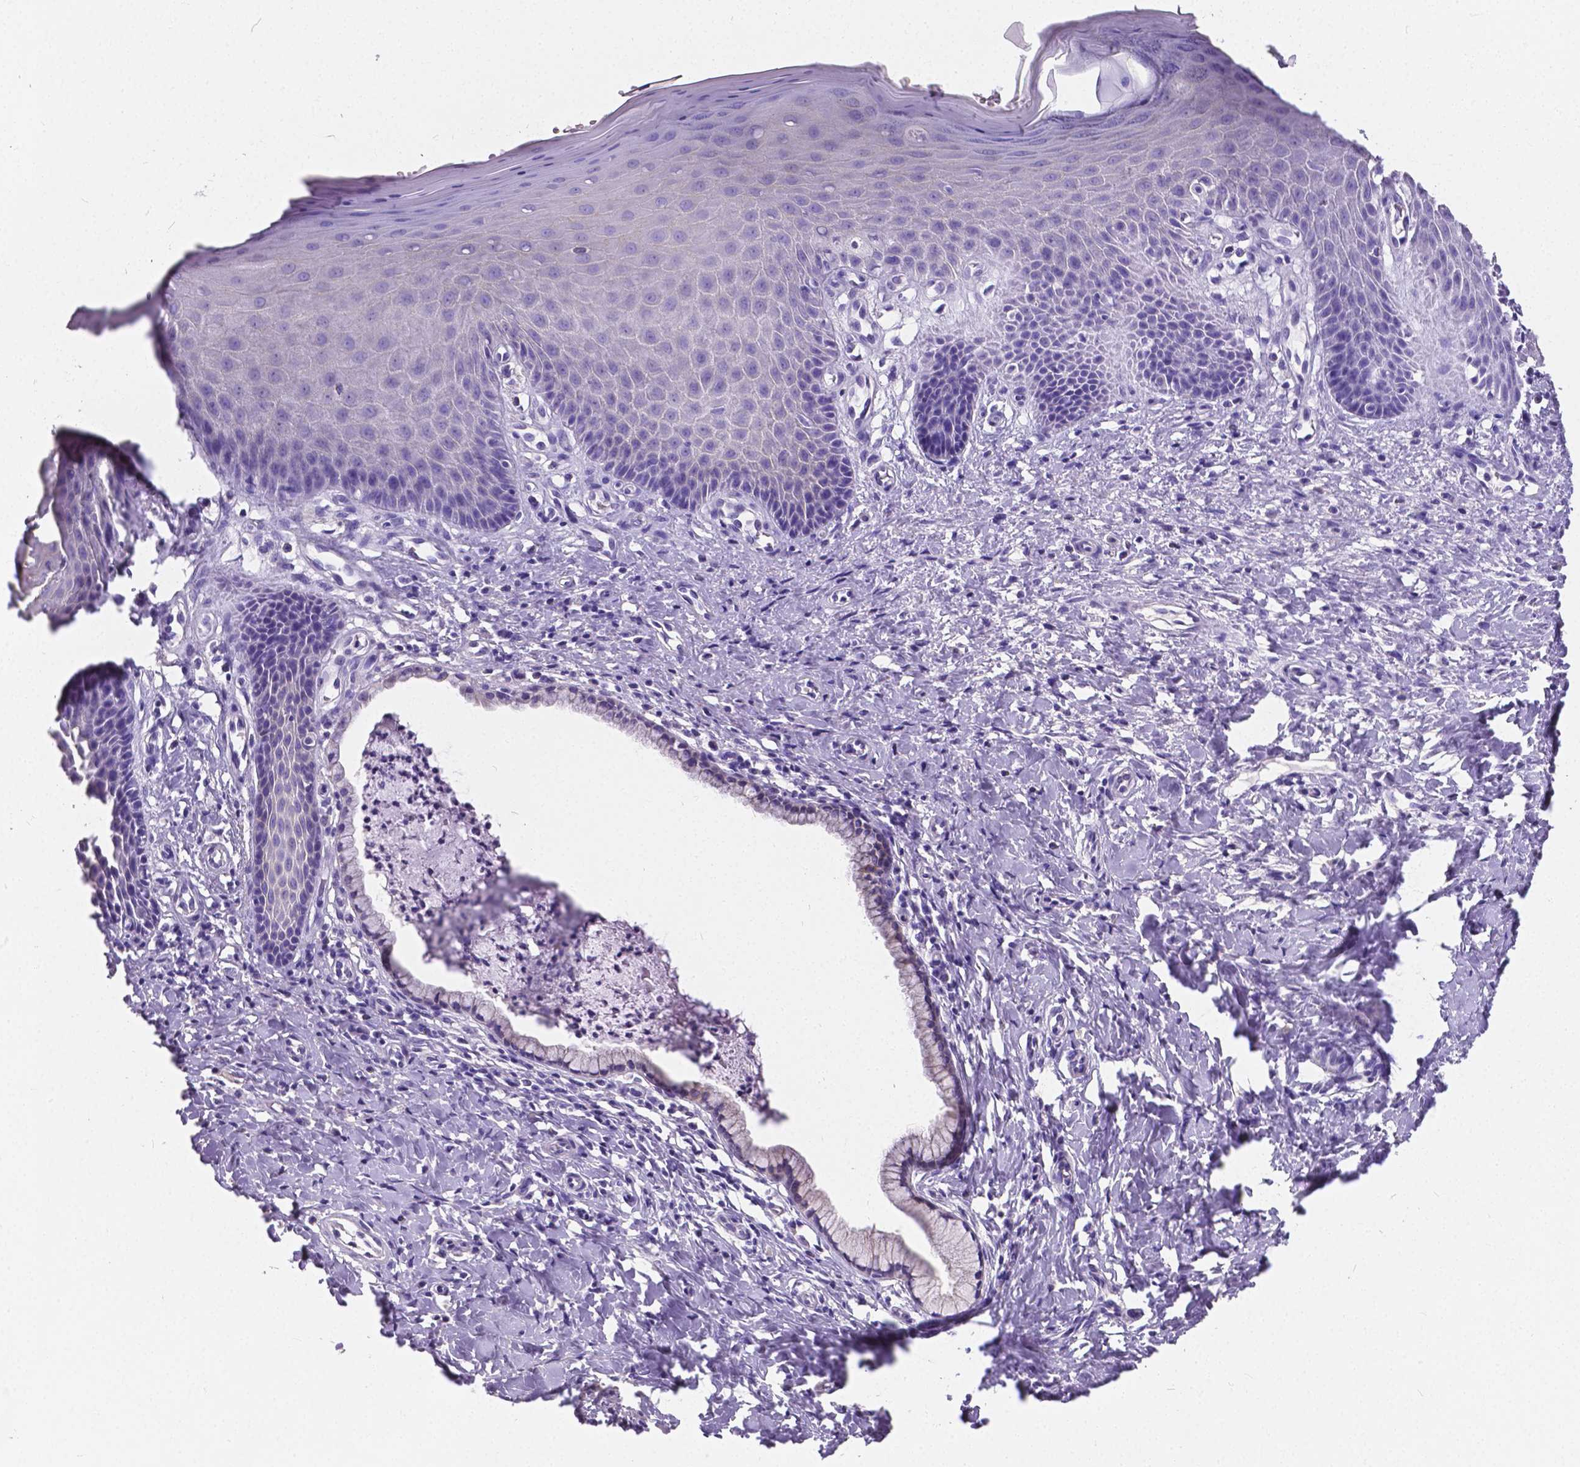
{"staining": {"intensity": "negative", "quantity": "none", "location": "none"}, "tissue": "vagina", "cell_type": "Squamous epithelial cells", "image_type": "normal", "snomed": [{"axis": "morphology", "description": "Normal tissue, NOS"}, {"axis": "topography", "description": "Vagina"}], "caption": "Immunohistochemistry of unremarkable human vagina shows no expression in squamous epithelial cells.", "gene": "OCLN", "patient": {"sex": "female", "age": 83}}